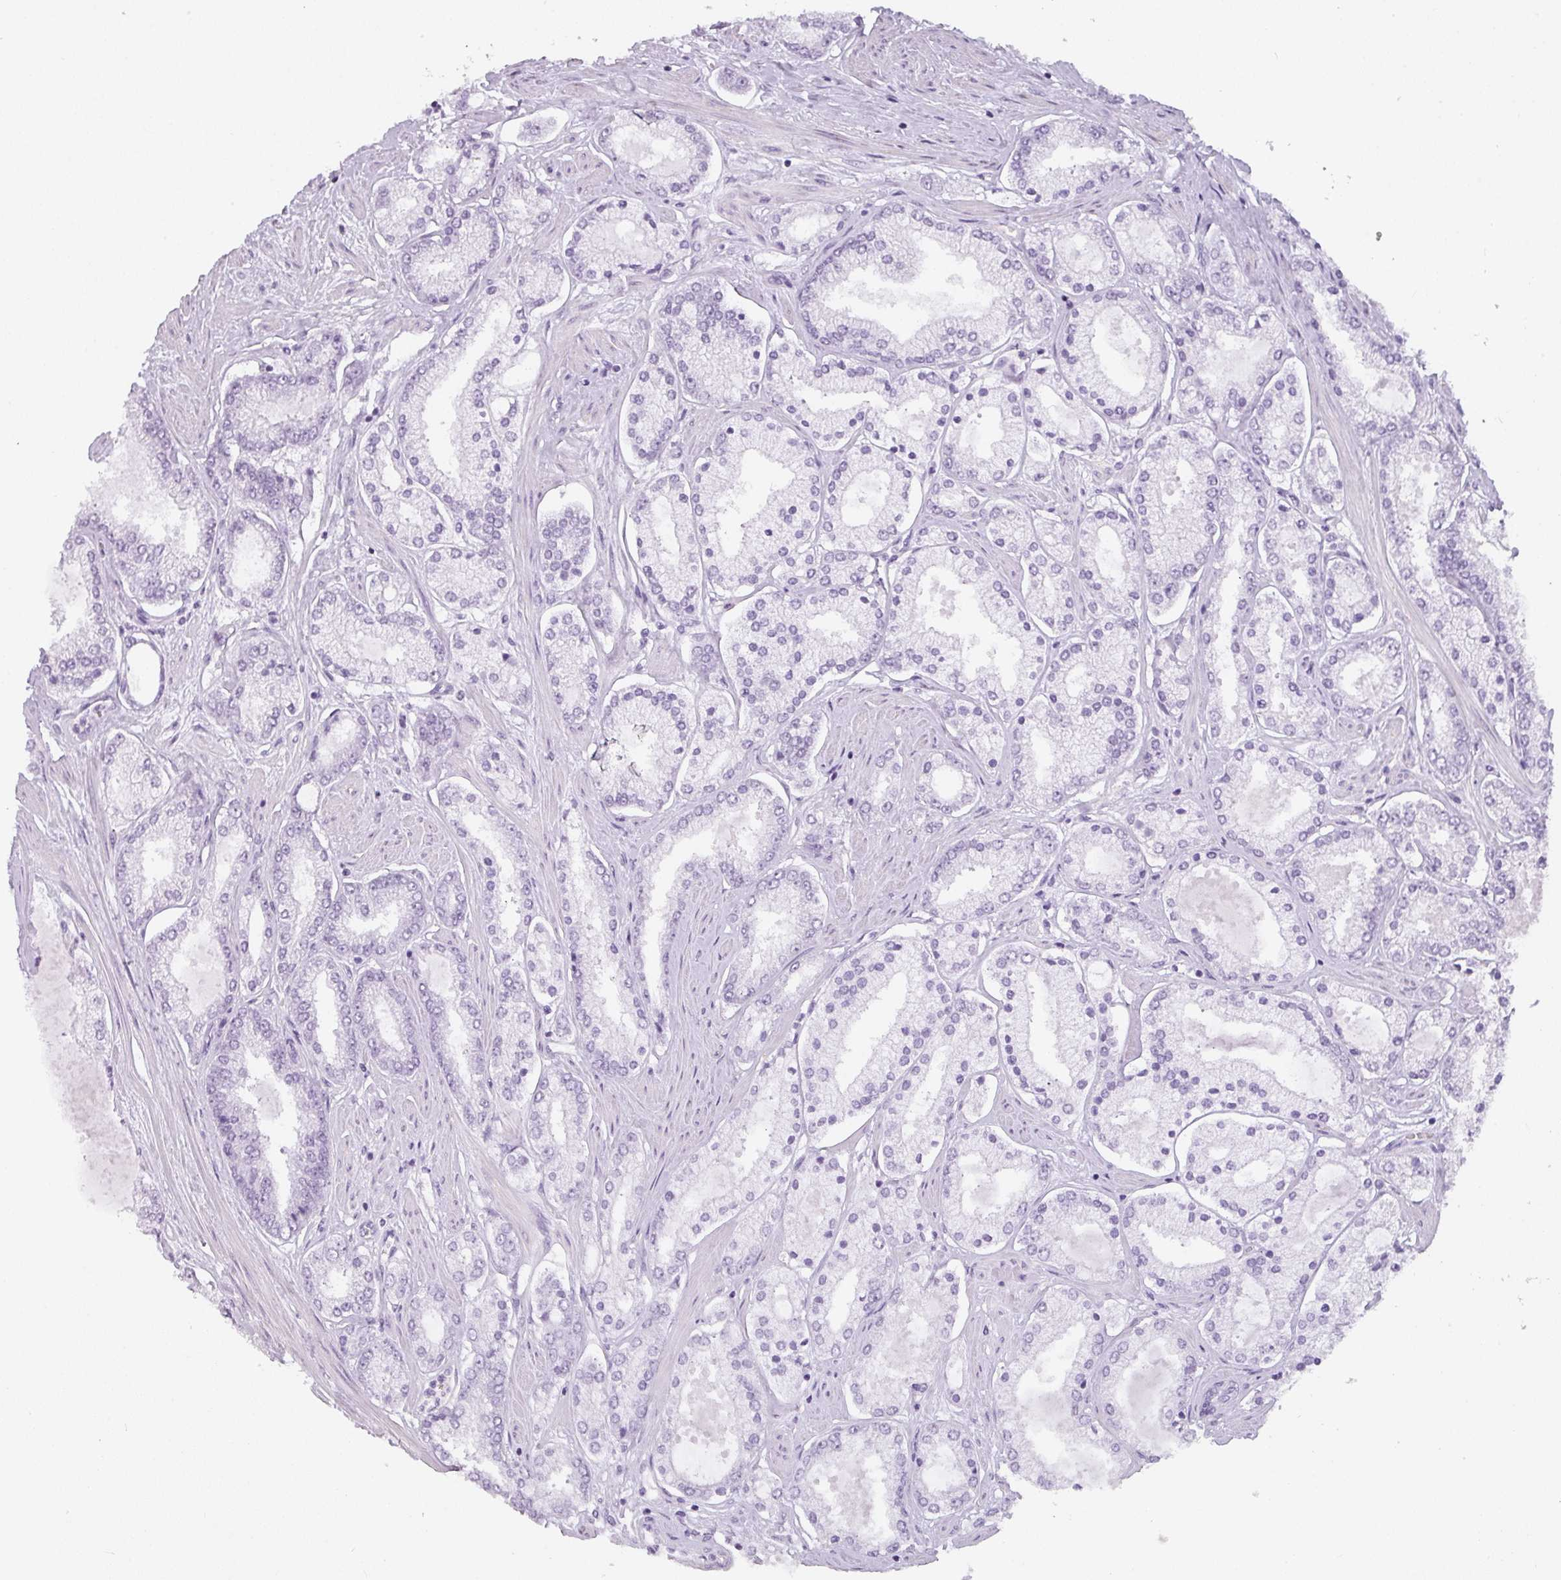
{"staining": {"intensity": "negative", "quantity": "none", "location": "none"}, "tissue": "prostate cancer", "cell_type": "Tumor cells", "image_type": "cancer", "snomed": [{"axis": "morphology", "description": "Adenocarcinoma, Low grade"}, {"axis": "topography", "description": "Prostate"}], "caption": "The micrograph displays no staining of tumor cells in prostate cancer. (Stains: DAB immunohistochemistry with hematoxylin counter stain, Microscopy: brightfield microscopy at high magnification).", "gene": "TMEM42", "patient": {"sex": "male", "age": 42}}